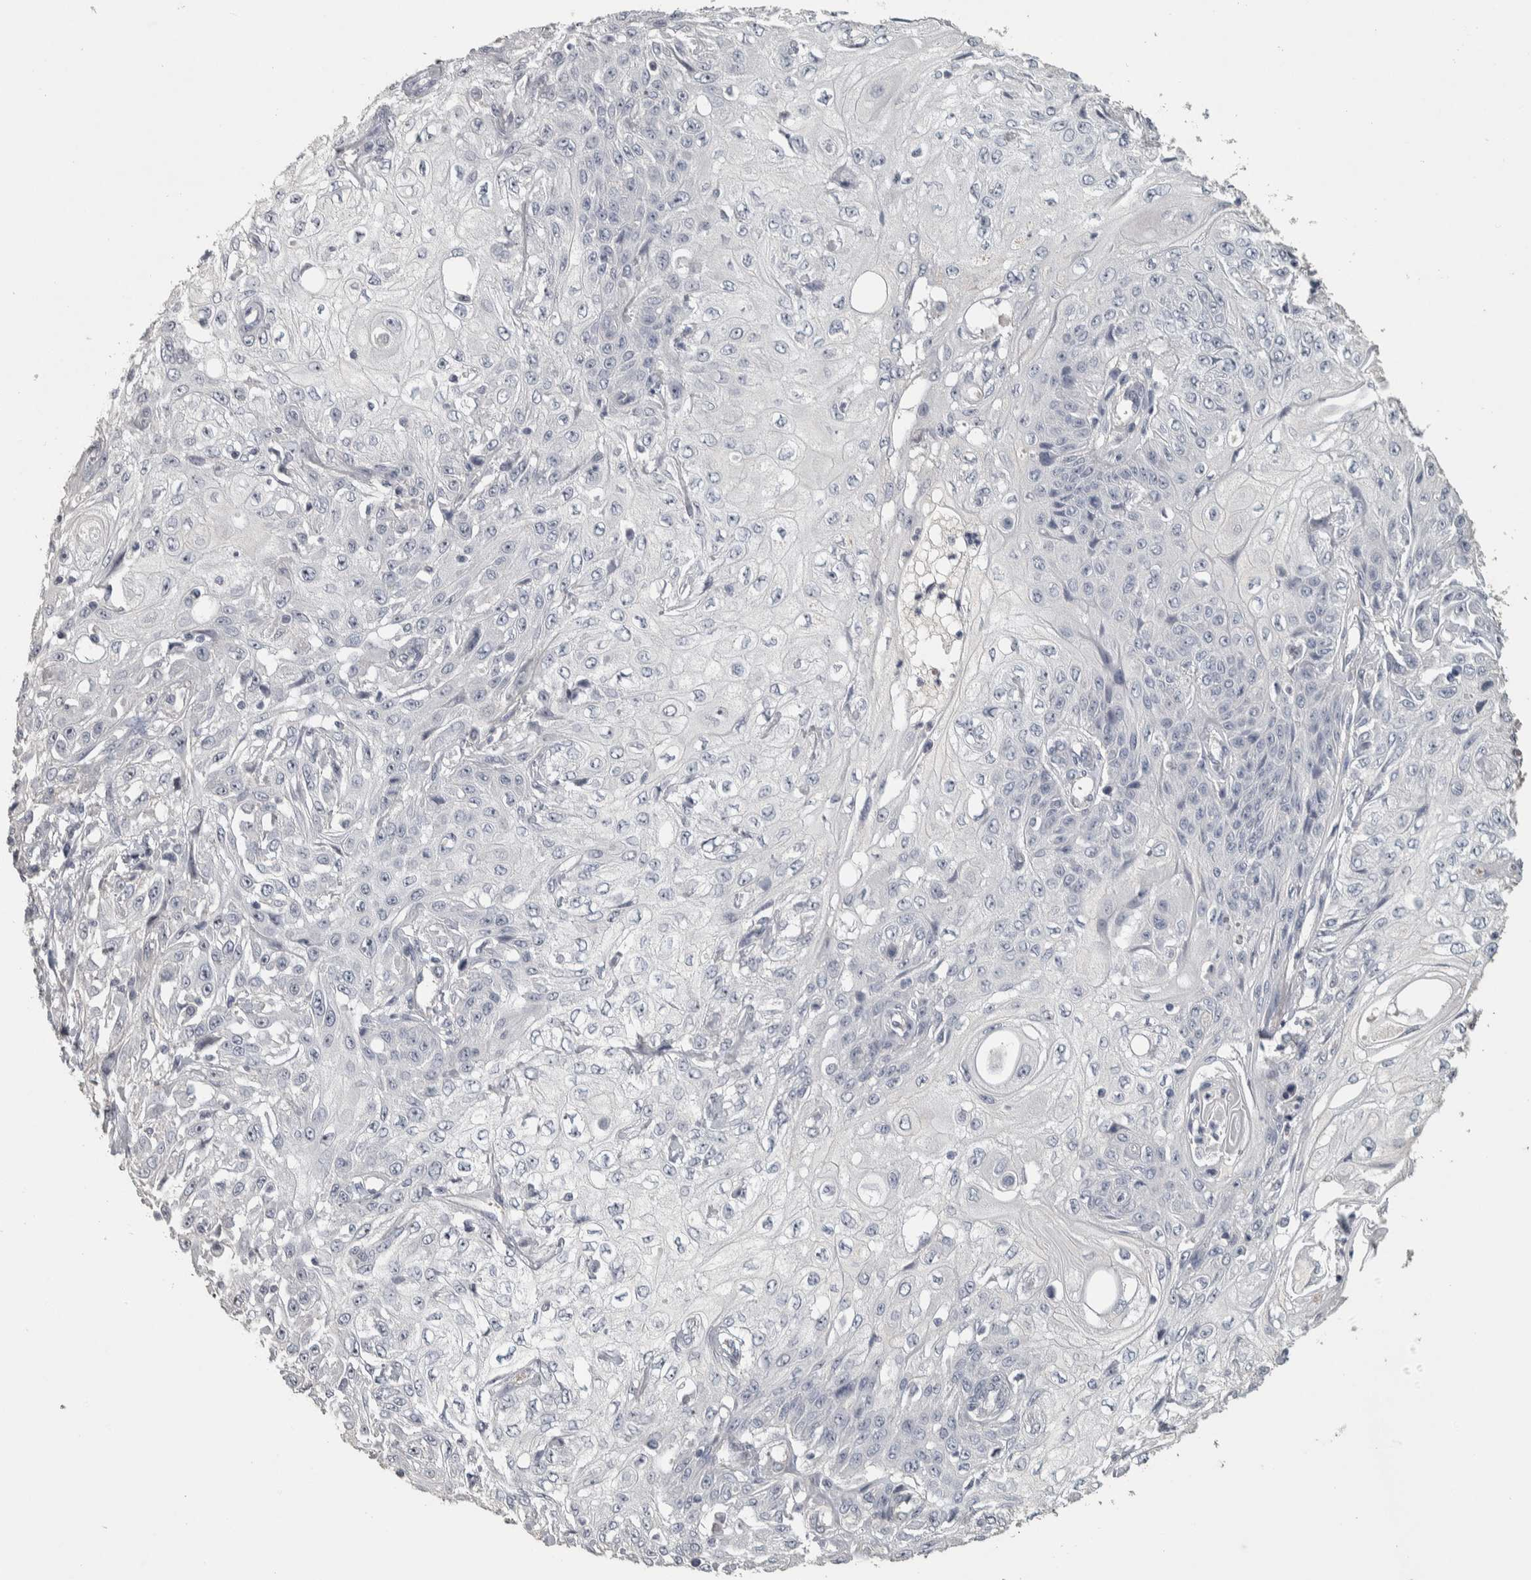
{"staining": {"intensity": "negative", "quantity": "none", "location": "none"}, "tissue": "skin cancer", "cell_type": "Tumor cells", "image_type": "cancer", "snomed": [{"axis": "morphology", "description": "Squamous cell carcinoma, NOS"}, {"axis": "morphology", "description": "Squamous cell carcinoma, metastatic, NOS"}, {"axis": "topography", "description": "Skin"}, {"axis": "topography", "description": "Lymph node"}], "caption": "Immunohistochemistry micrograph of neoplastic tissue: human skin squamous cell carcinoma stained with DAB displays no significant protein staining in tumor cells. The staining is performed using DAB (3,3'-diaminobenzidine) brown chromogen with nuclei counter-stained in using hematoxylin.", "gene": "DCAF10", "patient": {"sex": "male", "age": 75}}